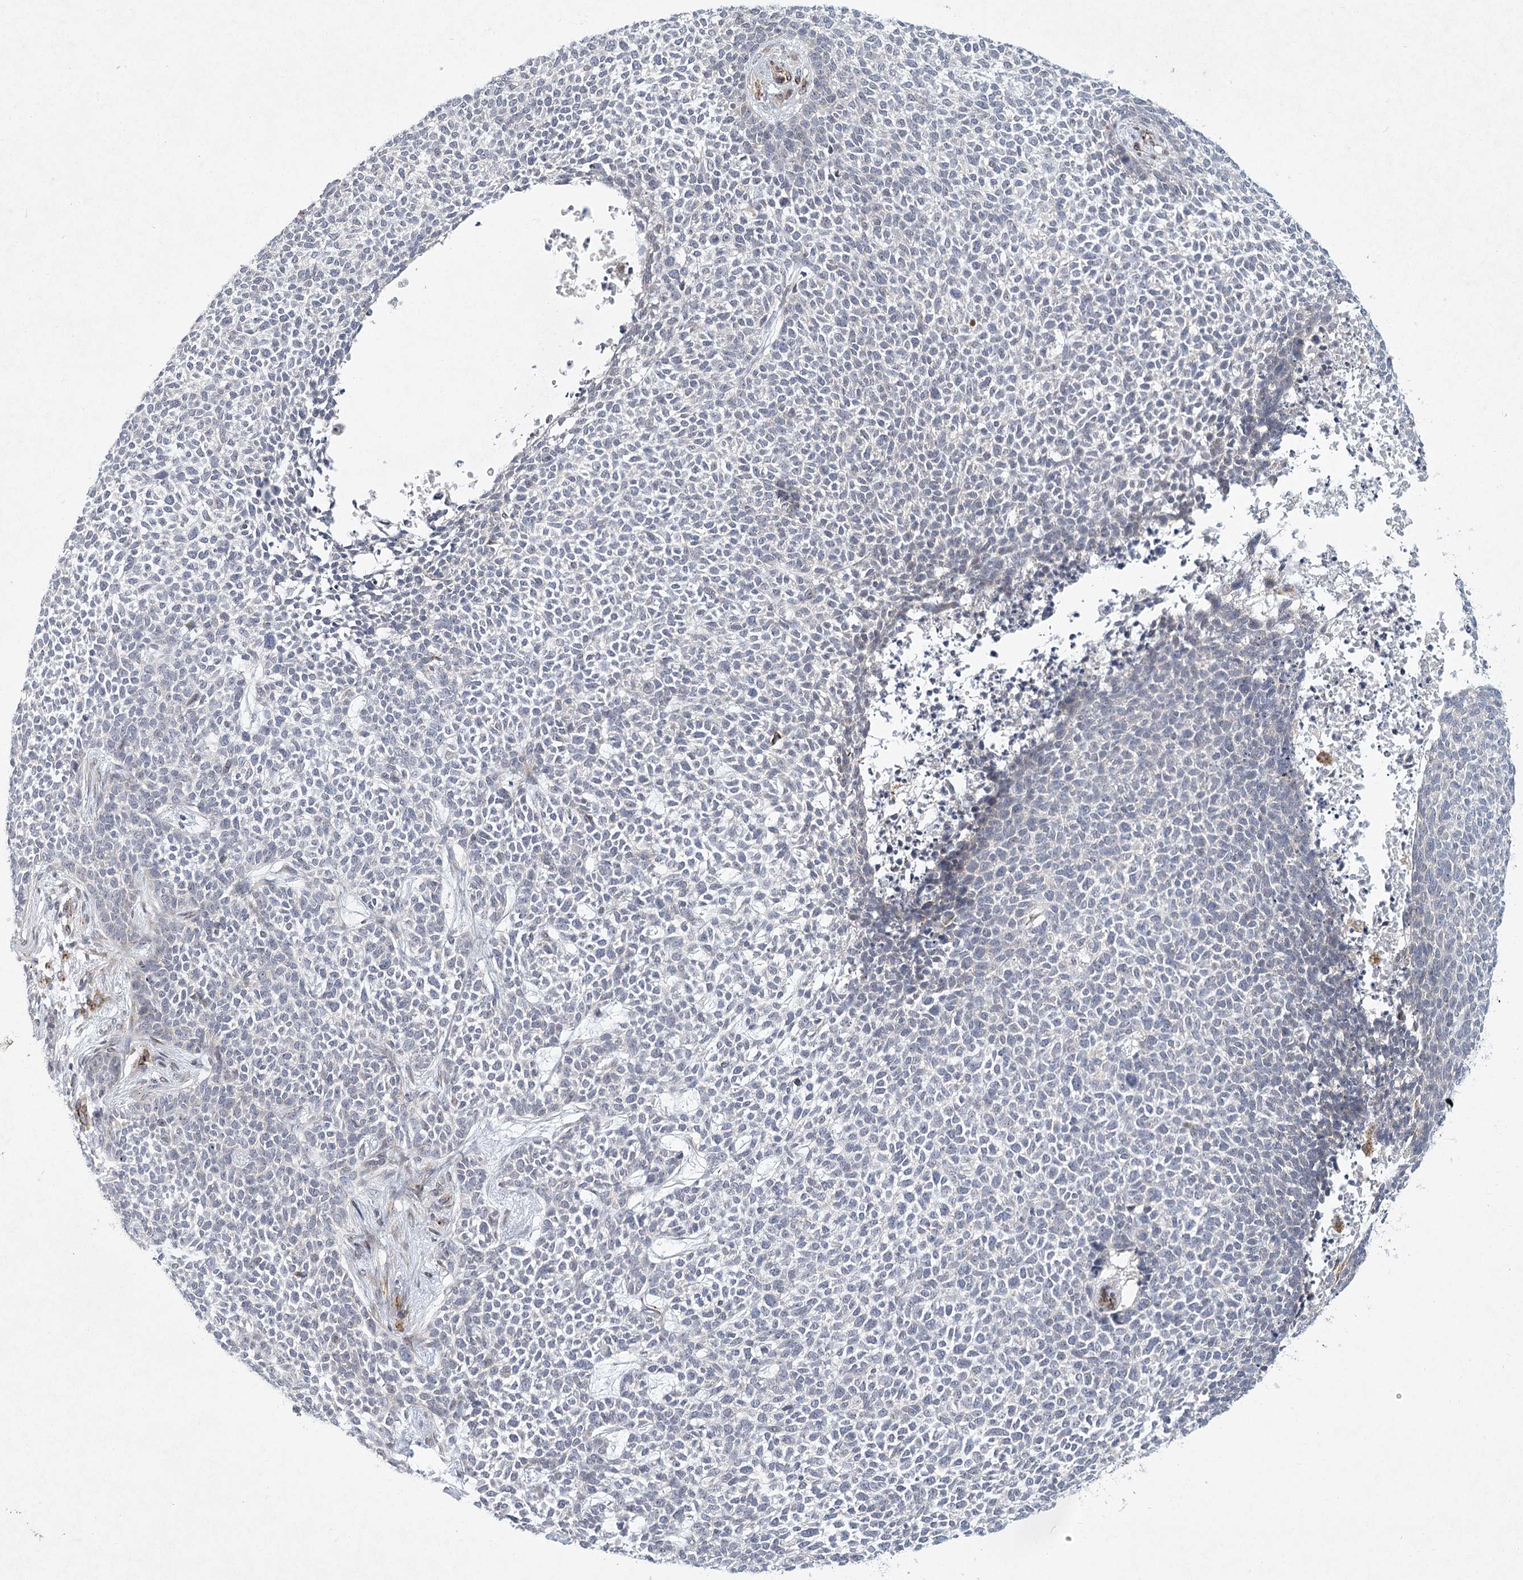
{"staining": {"intensity": "negative", "quantity": "none", "location": "none"}, "tissue": "skin cancer", "cell_type": "Tumor cells", "image_type": "cancer", "snomed": [{"axis": "morphology", "description": "Basal cell carcinoma"}, {"axis": "topography", "description": "Skin"}], "caption": "Skin cancer was stained to show a protein in brown. There is no significant staining in tumor cells. (DAB immunohistochemistry (IHC), high magnification).", "gene": "MEPE", "patient": {"sex": "female", "age": 84}}